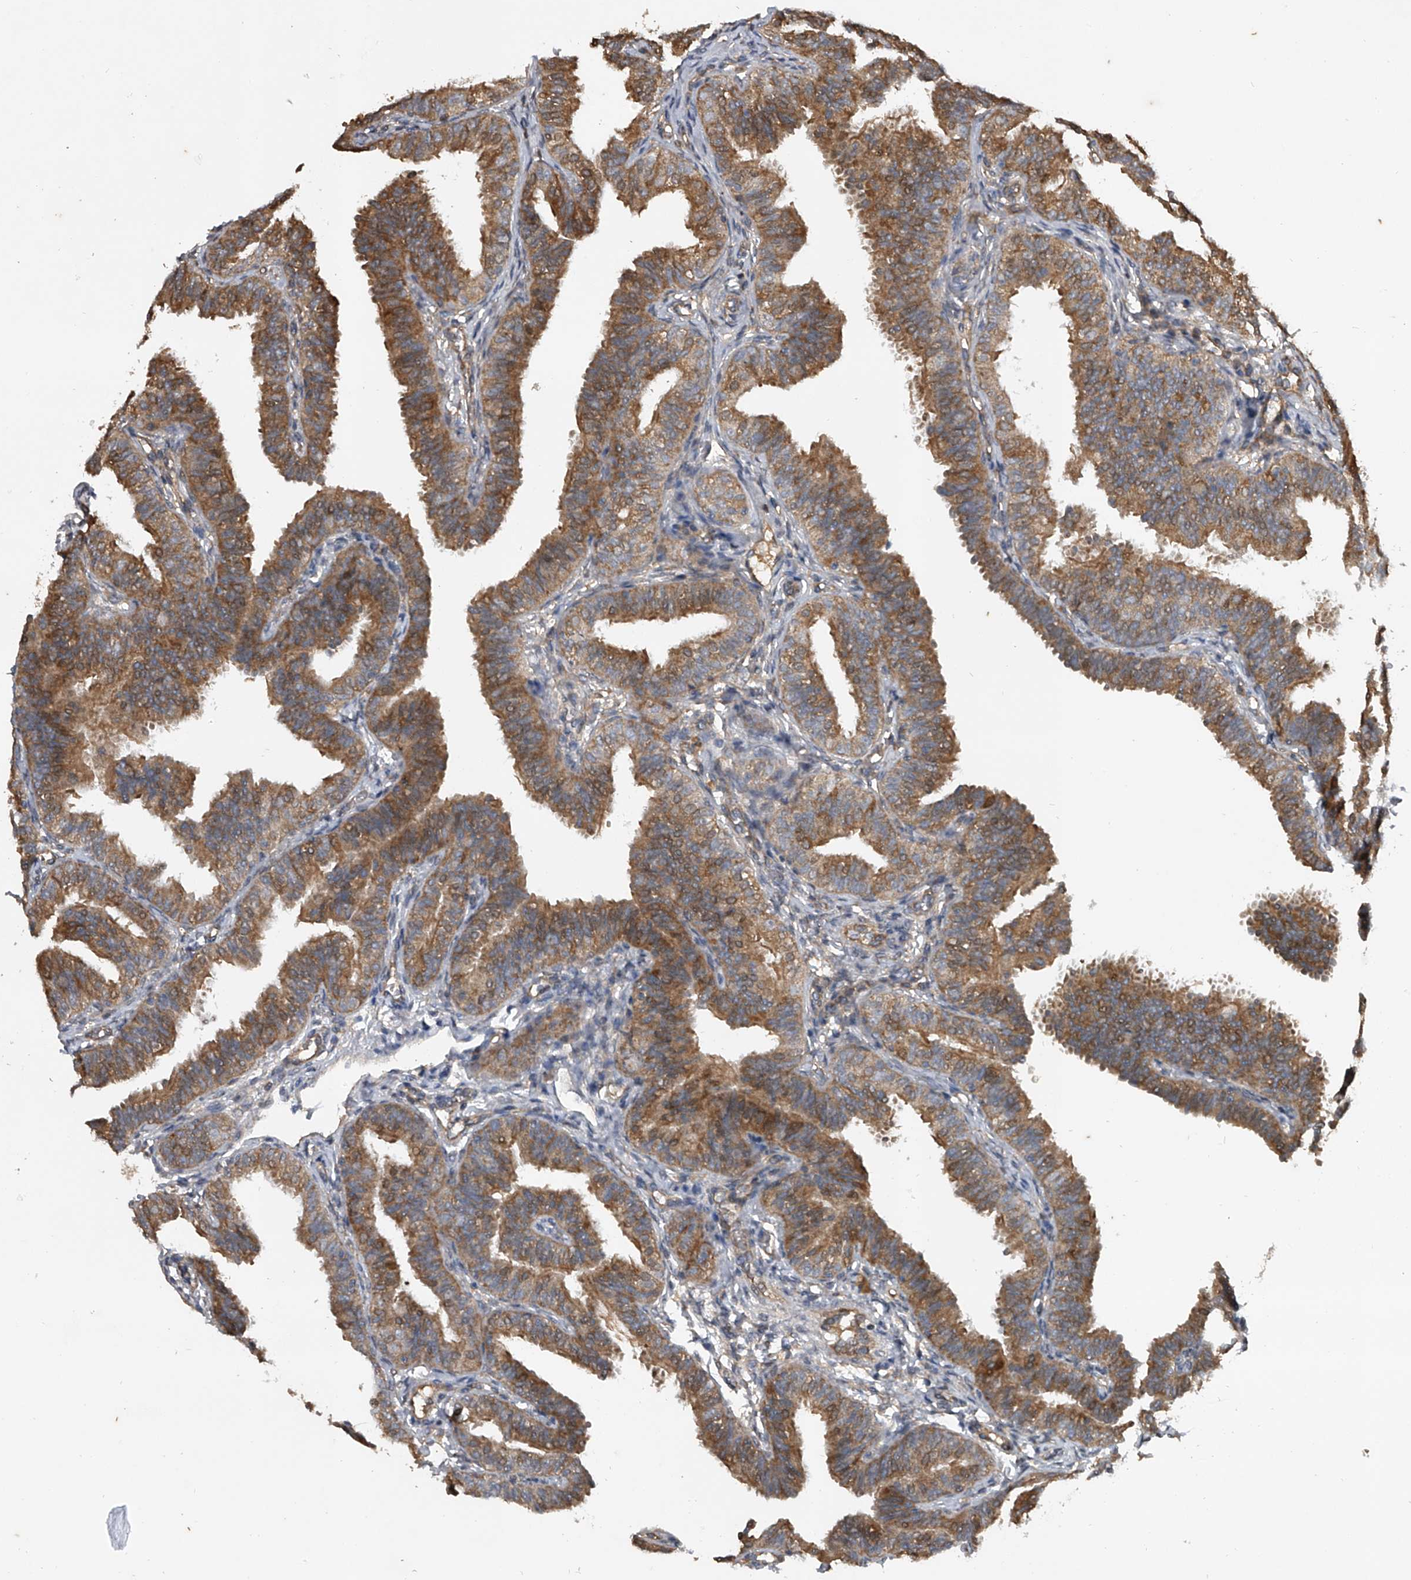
{"staining": {"intensity": "moderate", "quantity": ">75%", "location": "cytoplasmic/membranous"}, "tissue": "fallopian tube", "cell_type": "Glandular cells", "image_type": "normal", "snomed": [{"axis": "morphology", "description": "Normal tissue, NOS"}, {"axis": "topography", "description": "Fallopian tube"}], "caption": "Protein expression by IHC demonstrates moderate cytoplasmic/membranous expression in approximately >75% of glandular cells in normal fallopian tube.", "gene": "NFS1", "patient": {"sex": "female", "age": 35}}